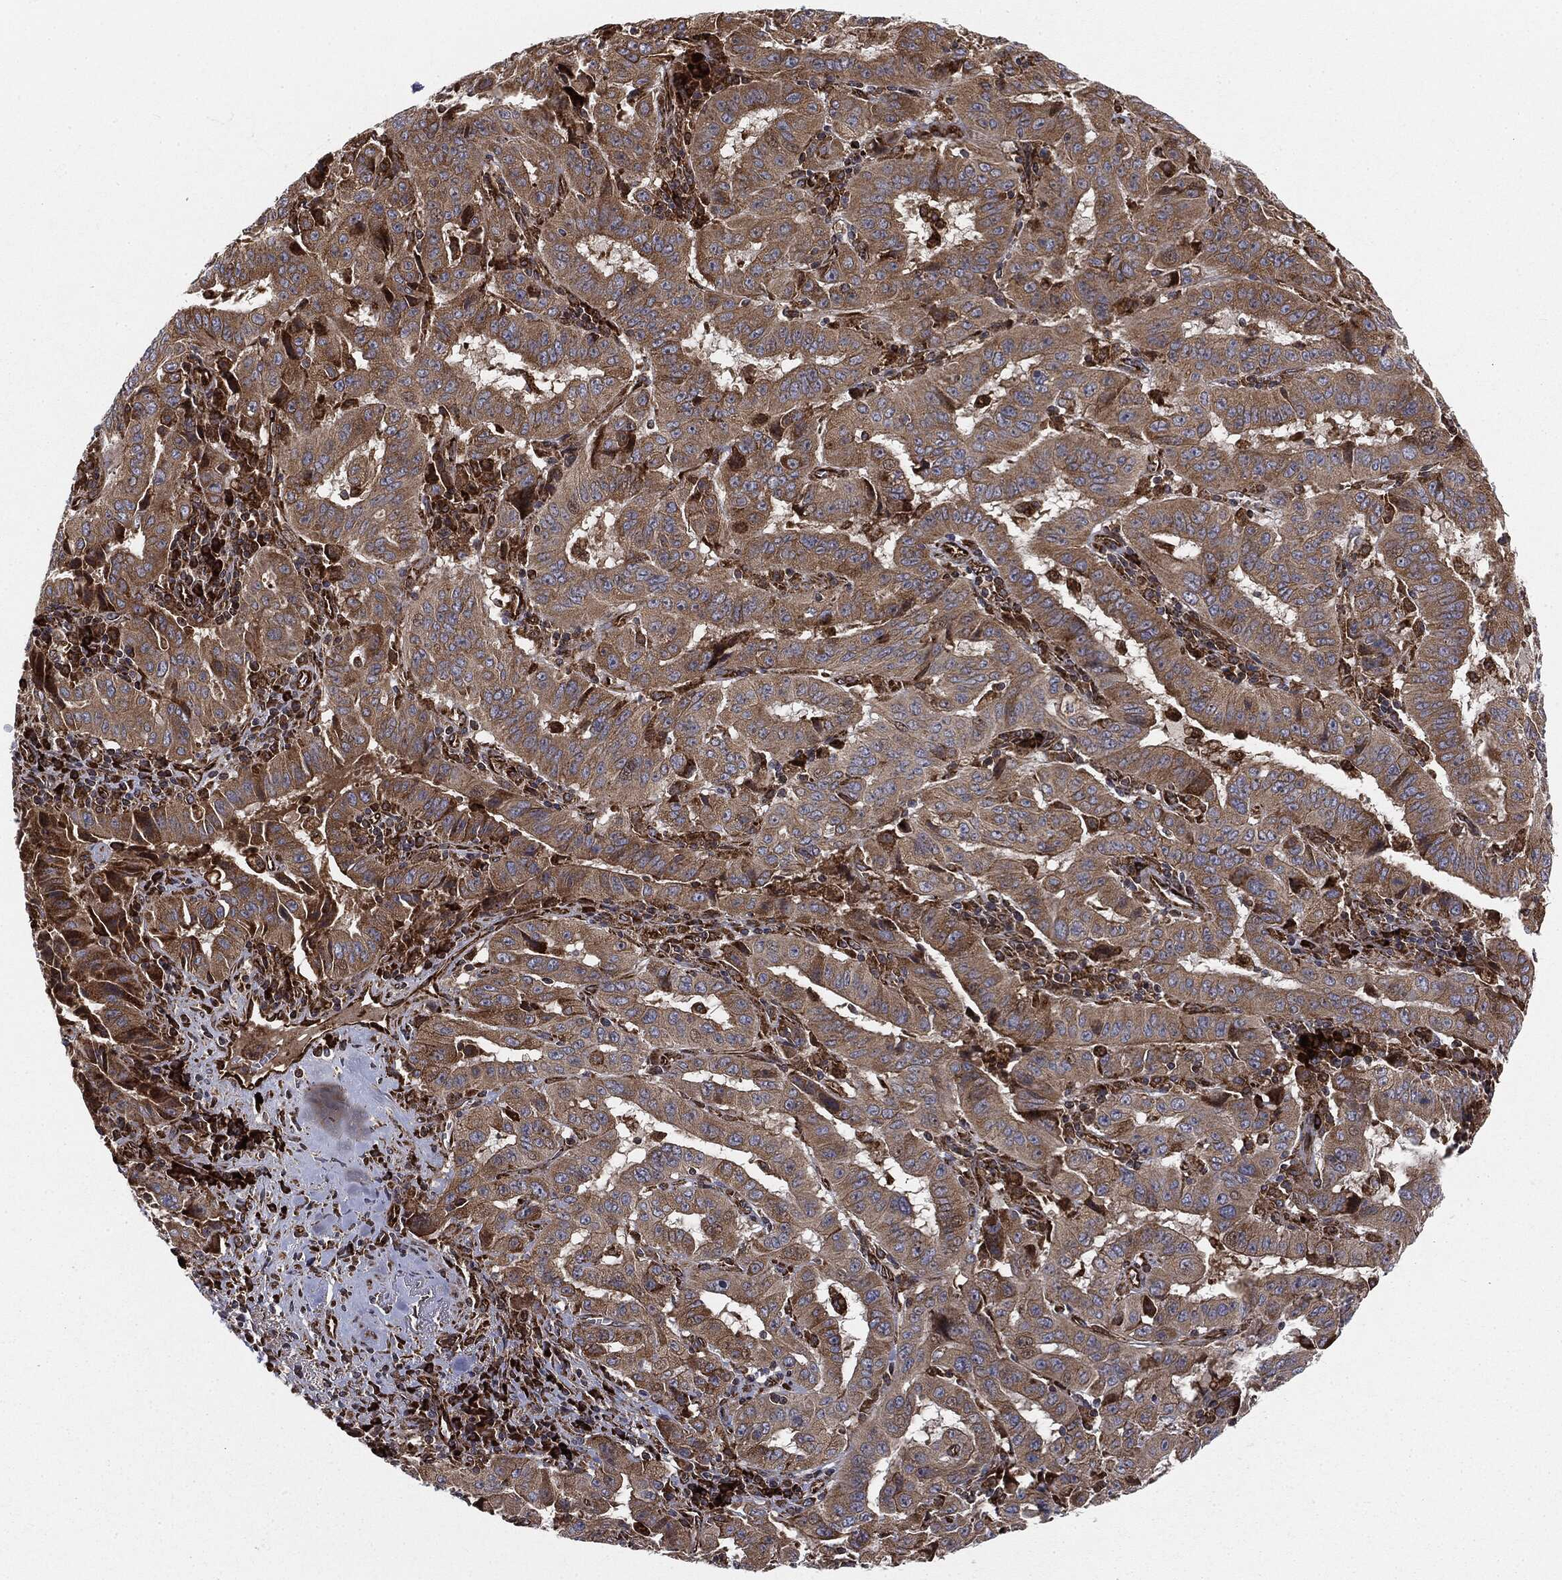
{"staining": {"intensity": "moderate", "quantity": ">75%", "location": "cytoplasmic/membranous"}, "tissue": "pancreatic cancer", "cell_type": "Tumor cells", "image_type": "cancer", "snomed": [{"axis": "morphology", "description": "Adenocarcinoma, NOS"}, {"axis": "topography", "description": "Pancreas"}], "caption": "Pancreatic cancer stained with a protein marker exhibits moderate staining in tumor cells.", "gene": "CYLD", "patient": {"sex": "male", "age": 63}}